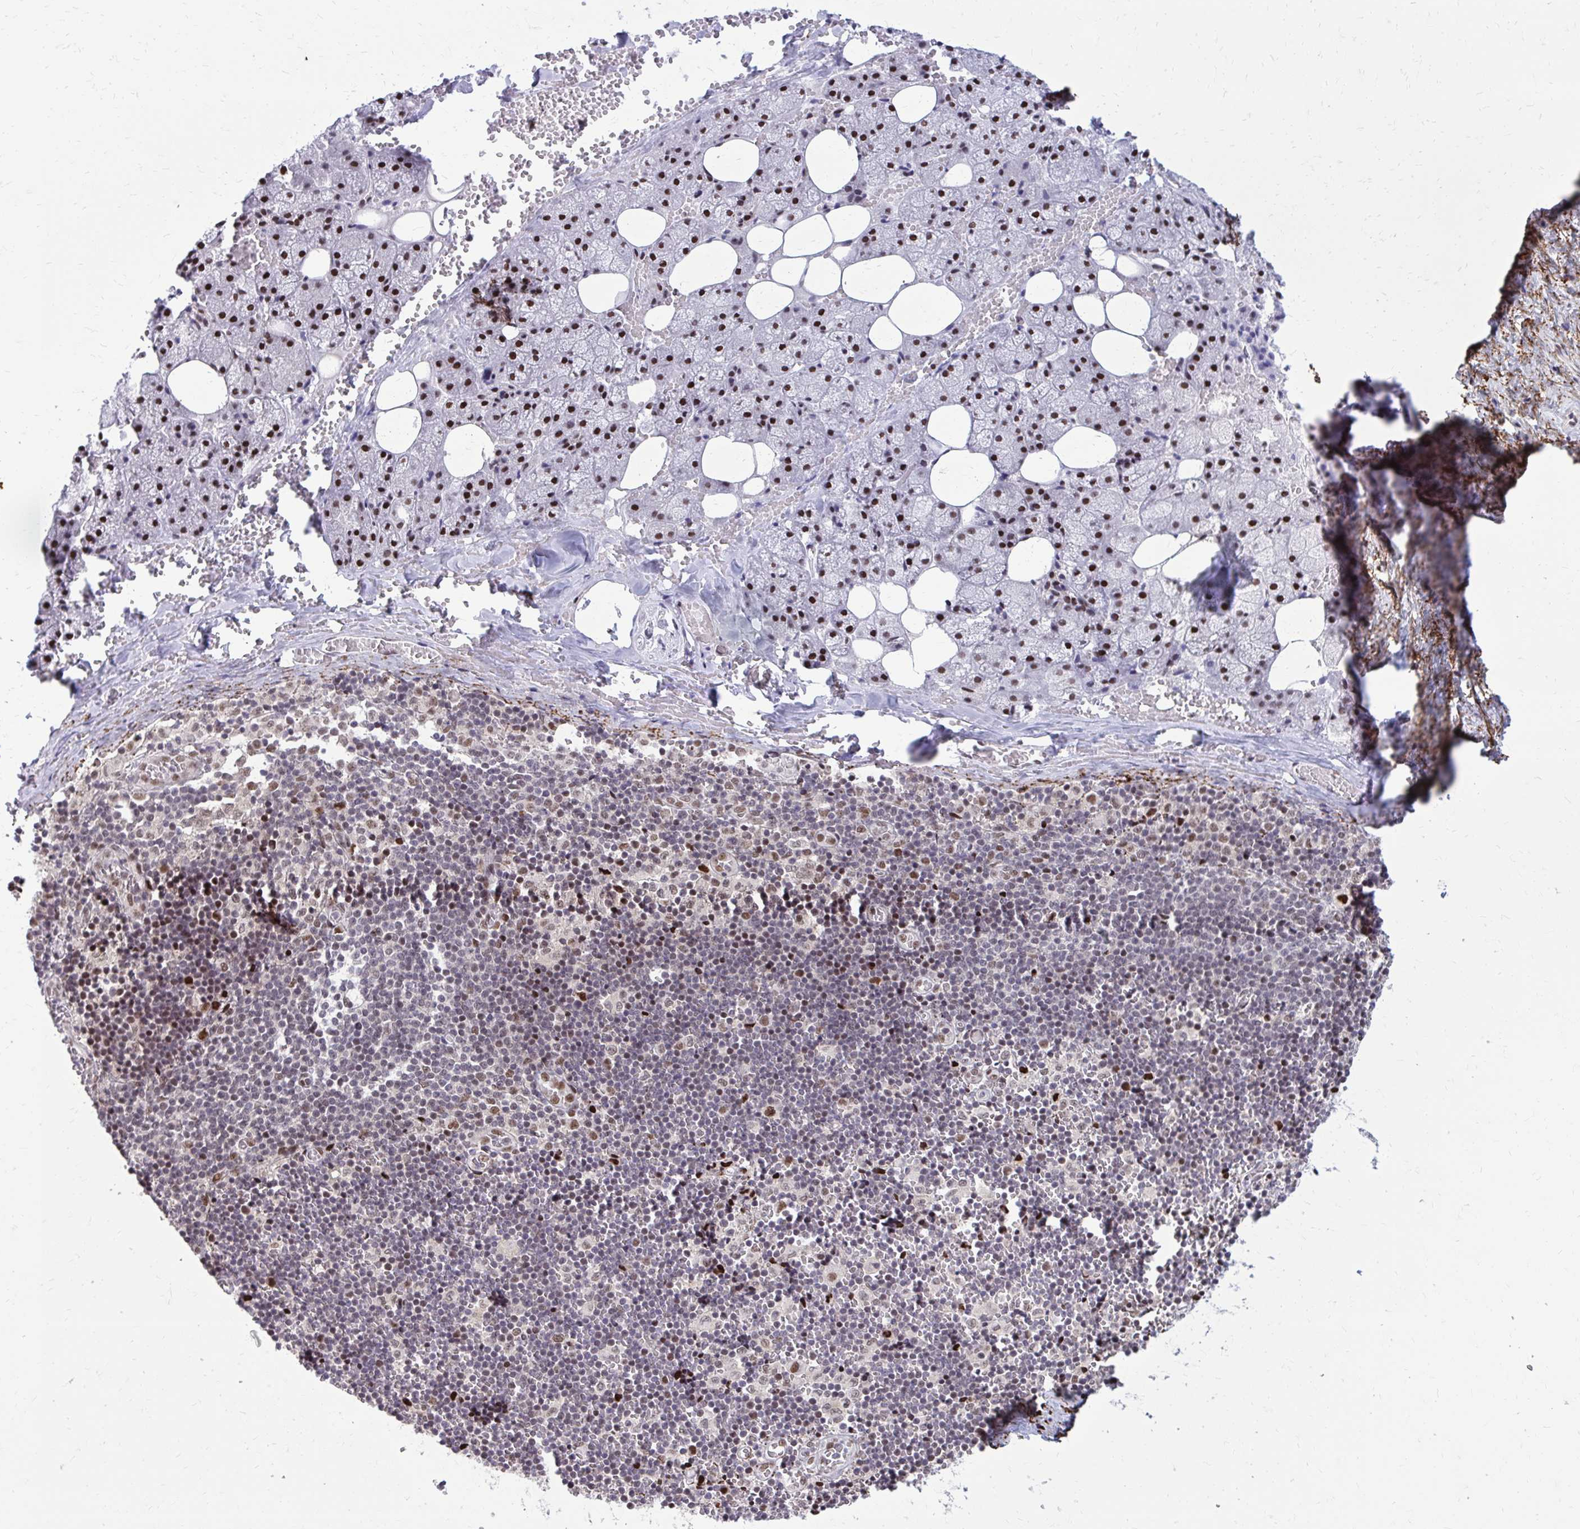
{"staining": {"intensity": "strong", "quantity": "25%-75%", "location": "nuclear"}, "tissue": "salivary gland", "cell_type": "Glandular cells", "image_type": "normal", "snomed": [{"axis": "morphology", "description": "Normal tissue, NOS"}, {"axis": "topography", "description": "Salivary gland"}, {"axis": "topography", "description": "Peripheral nerve tissue"}], "caption": "Immunohistochemistry staining of benign salivary gland, which reveals high levels of strong nuclear staining in about 25%-75% of glandular cells indicating strong nuclear protein positivity. The staining was performed using DAB (brown) for protein detection and nuclei were counterstained in hematoxylin (blue).", "gene": "PSME4", "patient": {"sex": "male", "age": 38}}